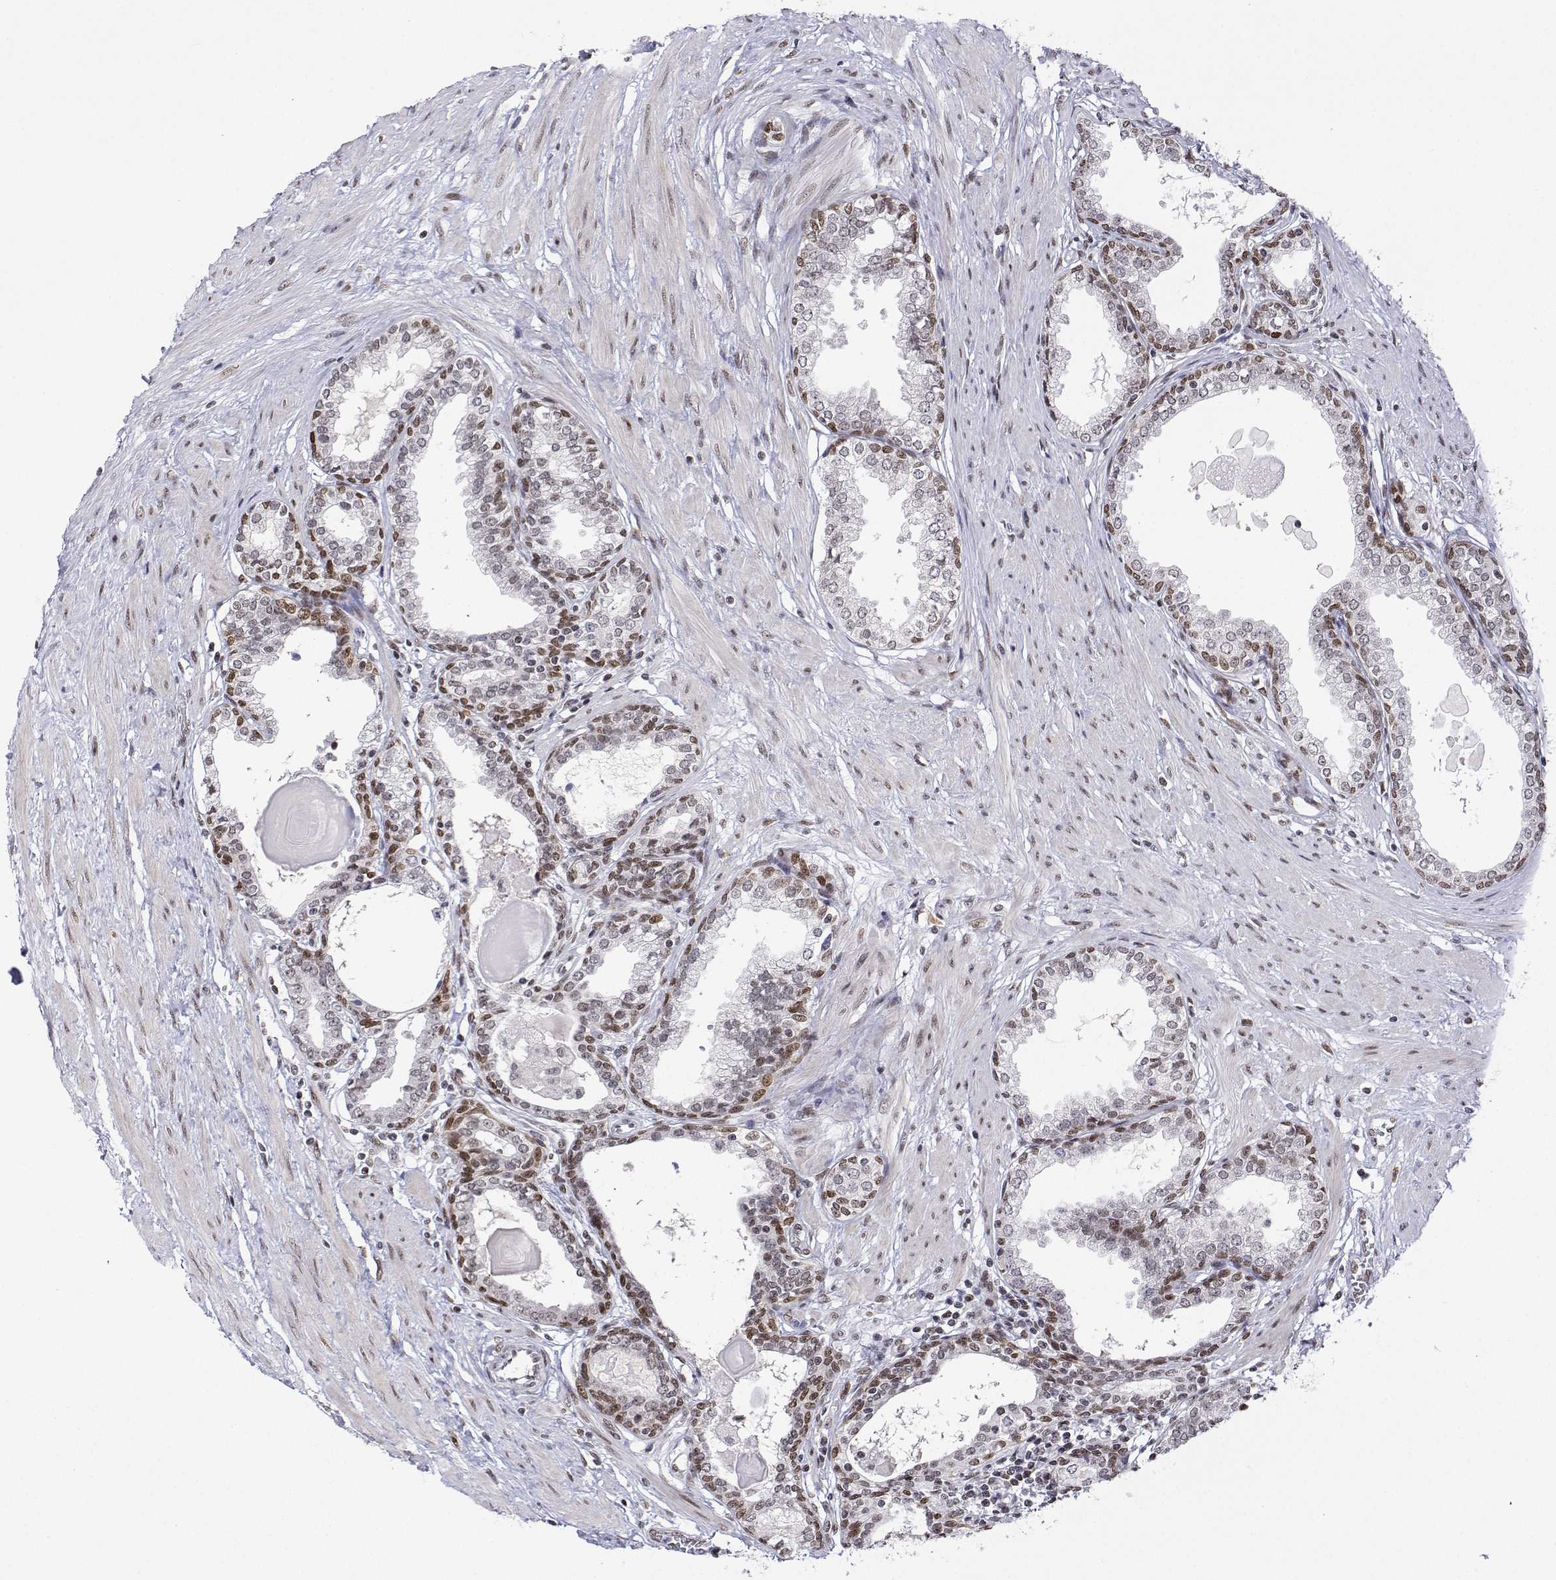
{"staining": {"intensity": "moderate", "quantity": "<25%", "location": "nuclear"}, "tissue": "prostate", "cell_type": "Glandular cells", "image_type": "normal", "snomed": [{"axis": "morphology", "description": "Normal tissue, NOS"}, {"axis": "topography", "description": "Prostate"}], "caption": "An immunohistochemistry histopathology image of normal tissue is shown. Protein staining in brown labels moderate nuclear positivity in prostate within glandular cells.", "gene": "XPC", "patient": {"sex": "male", "age": 55}}